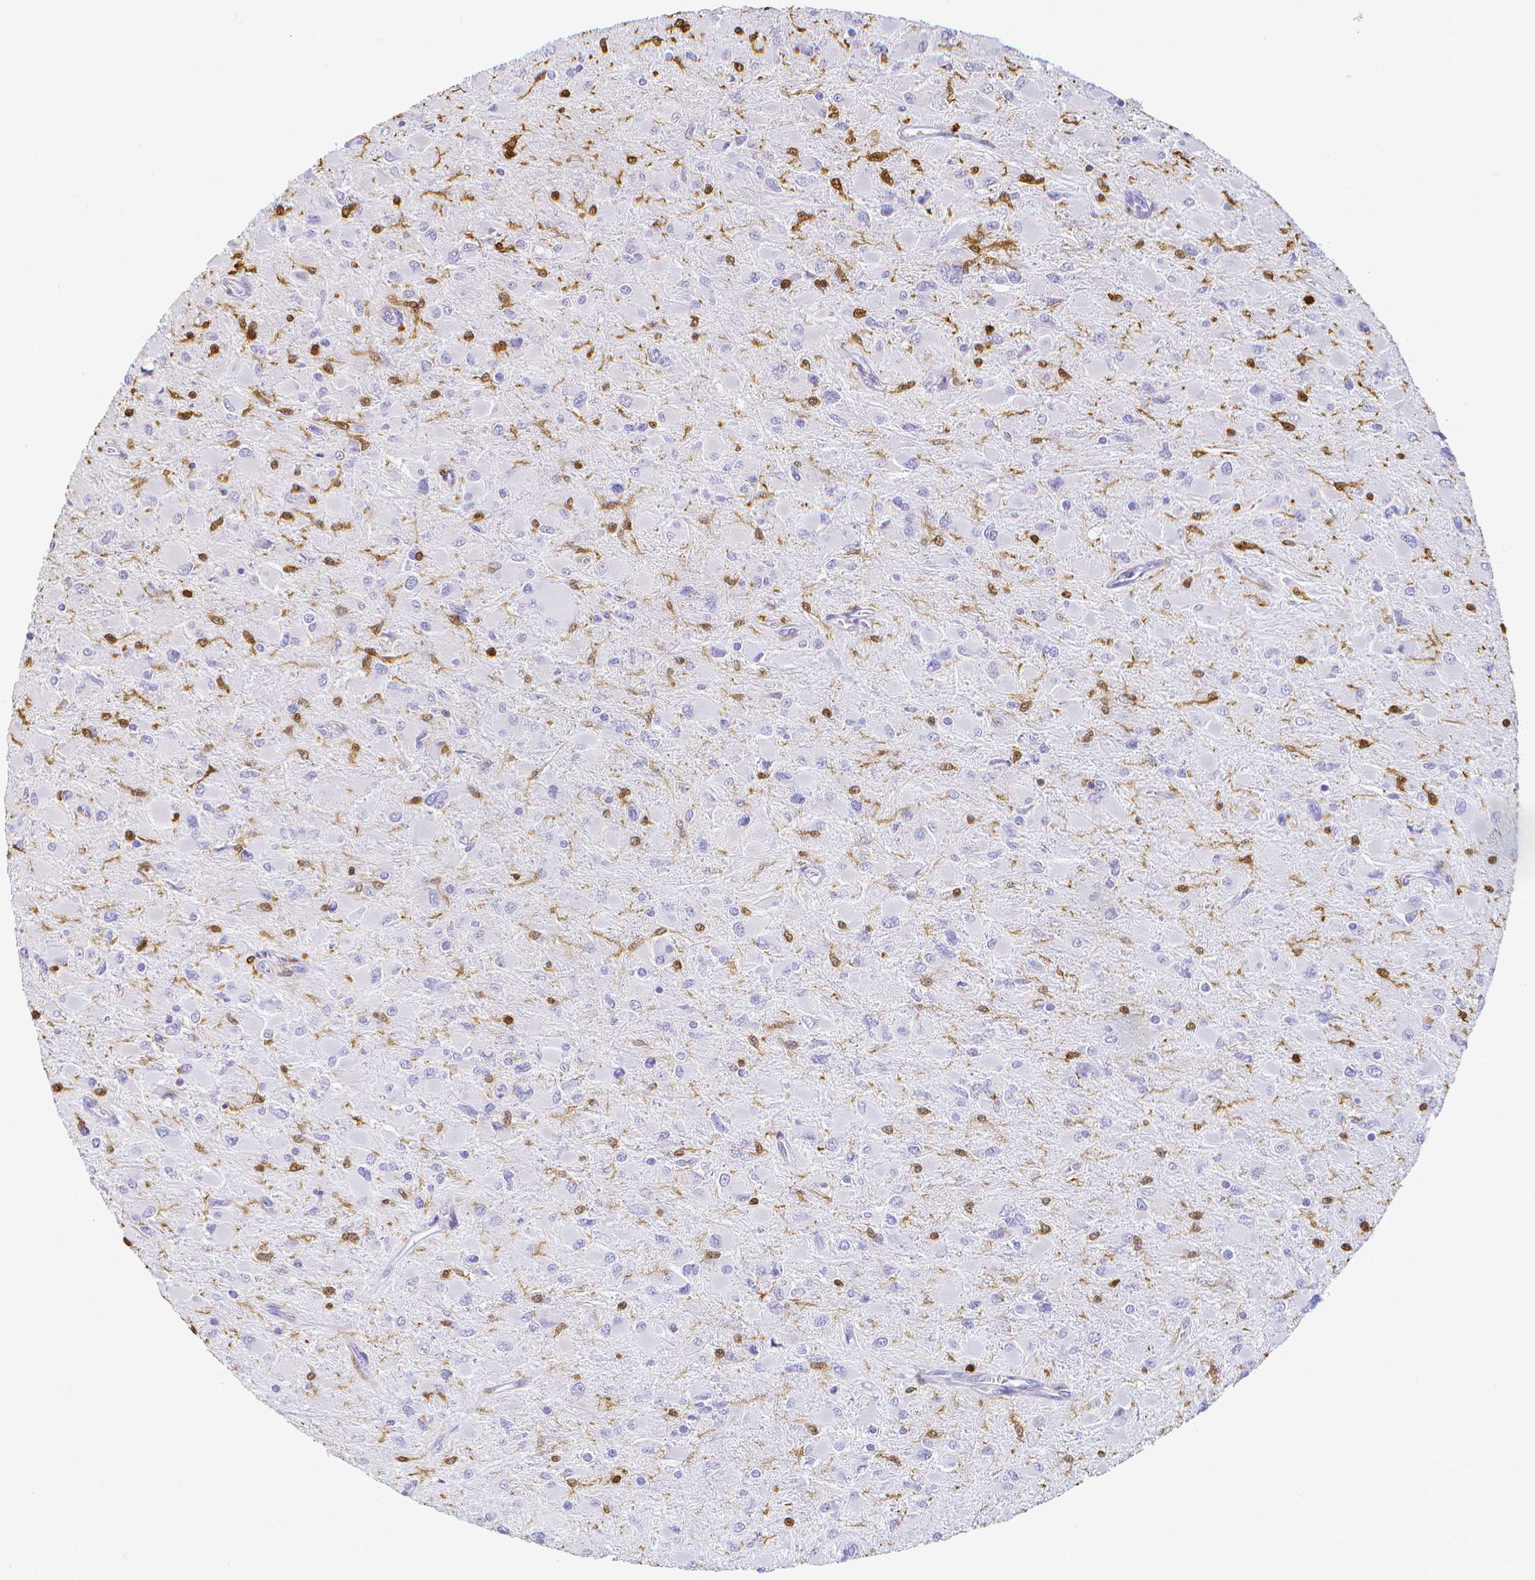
{"staining": {"intensity": "negative", "quantity": "none", "location": "none"}, "tissue": "glioma", "cell_type": "Tumor cells", "image_type": "cancer", "snomed": [{"axis": "morphology", "description": "Glioma, malignant, High grade"}, {"axis": "topography", "description": "Cerebral cortex"}], "caption": "Protein analysis of high-grade glioma (malignant) demonstrates no significant positivity in tumor cells.", "gene": "COTL1", "patient": {"sex": "female", "age": 36}}